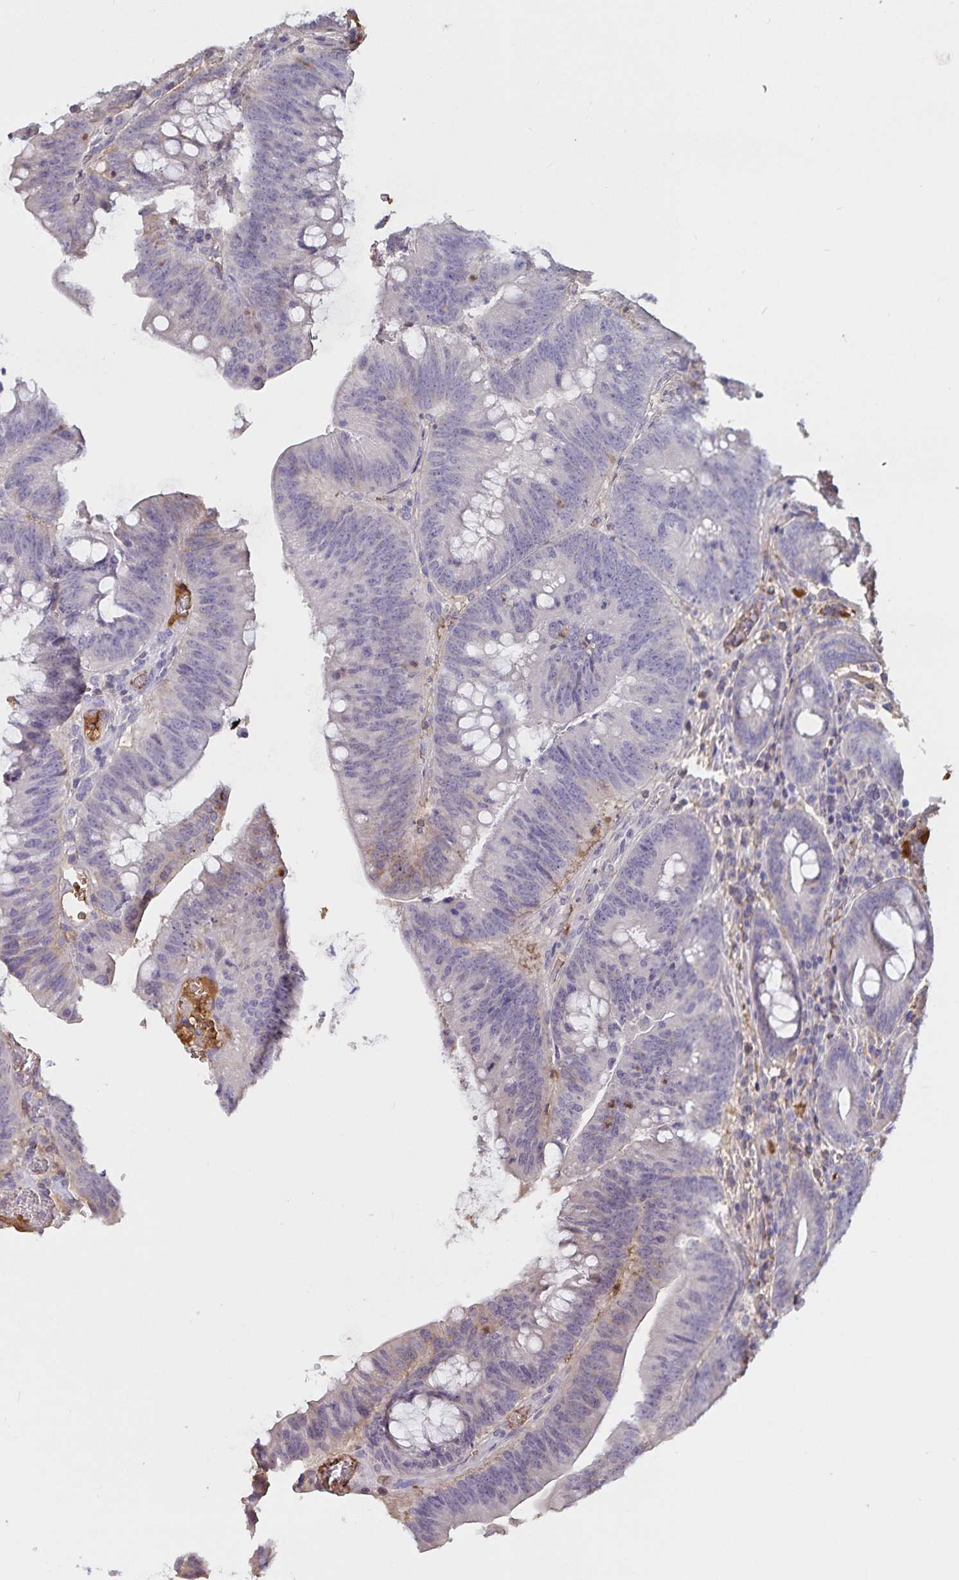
{"staining": {"intensity": "negative", "quantity": "none", "location": "none"}, "tissue": "colorectal cancer", "cell_type": "Tumor cells", "image_type": "cancer", "snomed": [{"axis": "morphology", "description": "Adenocarcinoma, NOS"}, {"axis": "topography", "description": "Colon"}], "caption": "Immunohistochemical staining of adenocarcinoma (colorectal) displays no significant staining in tumor cells.", "gene": "FGG", "patient": {"sex": "female", "age": 87}}